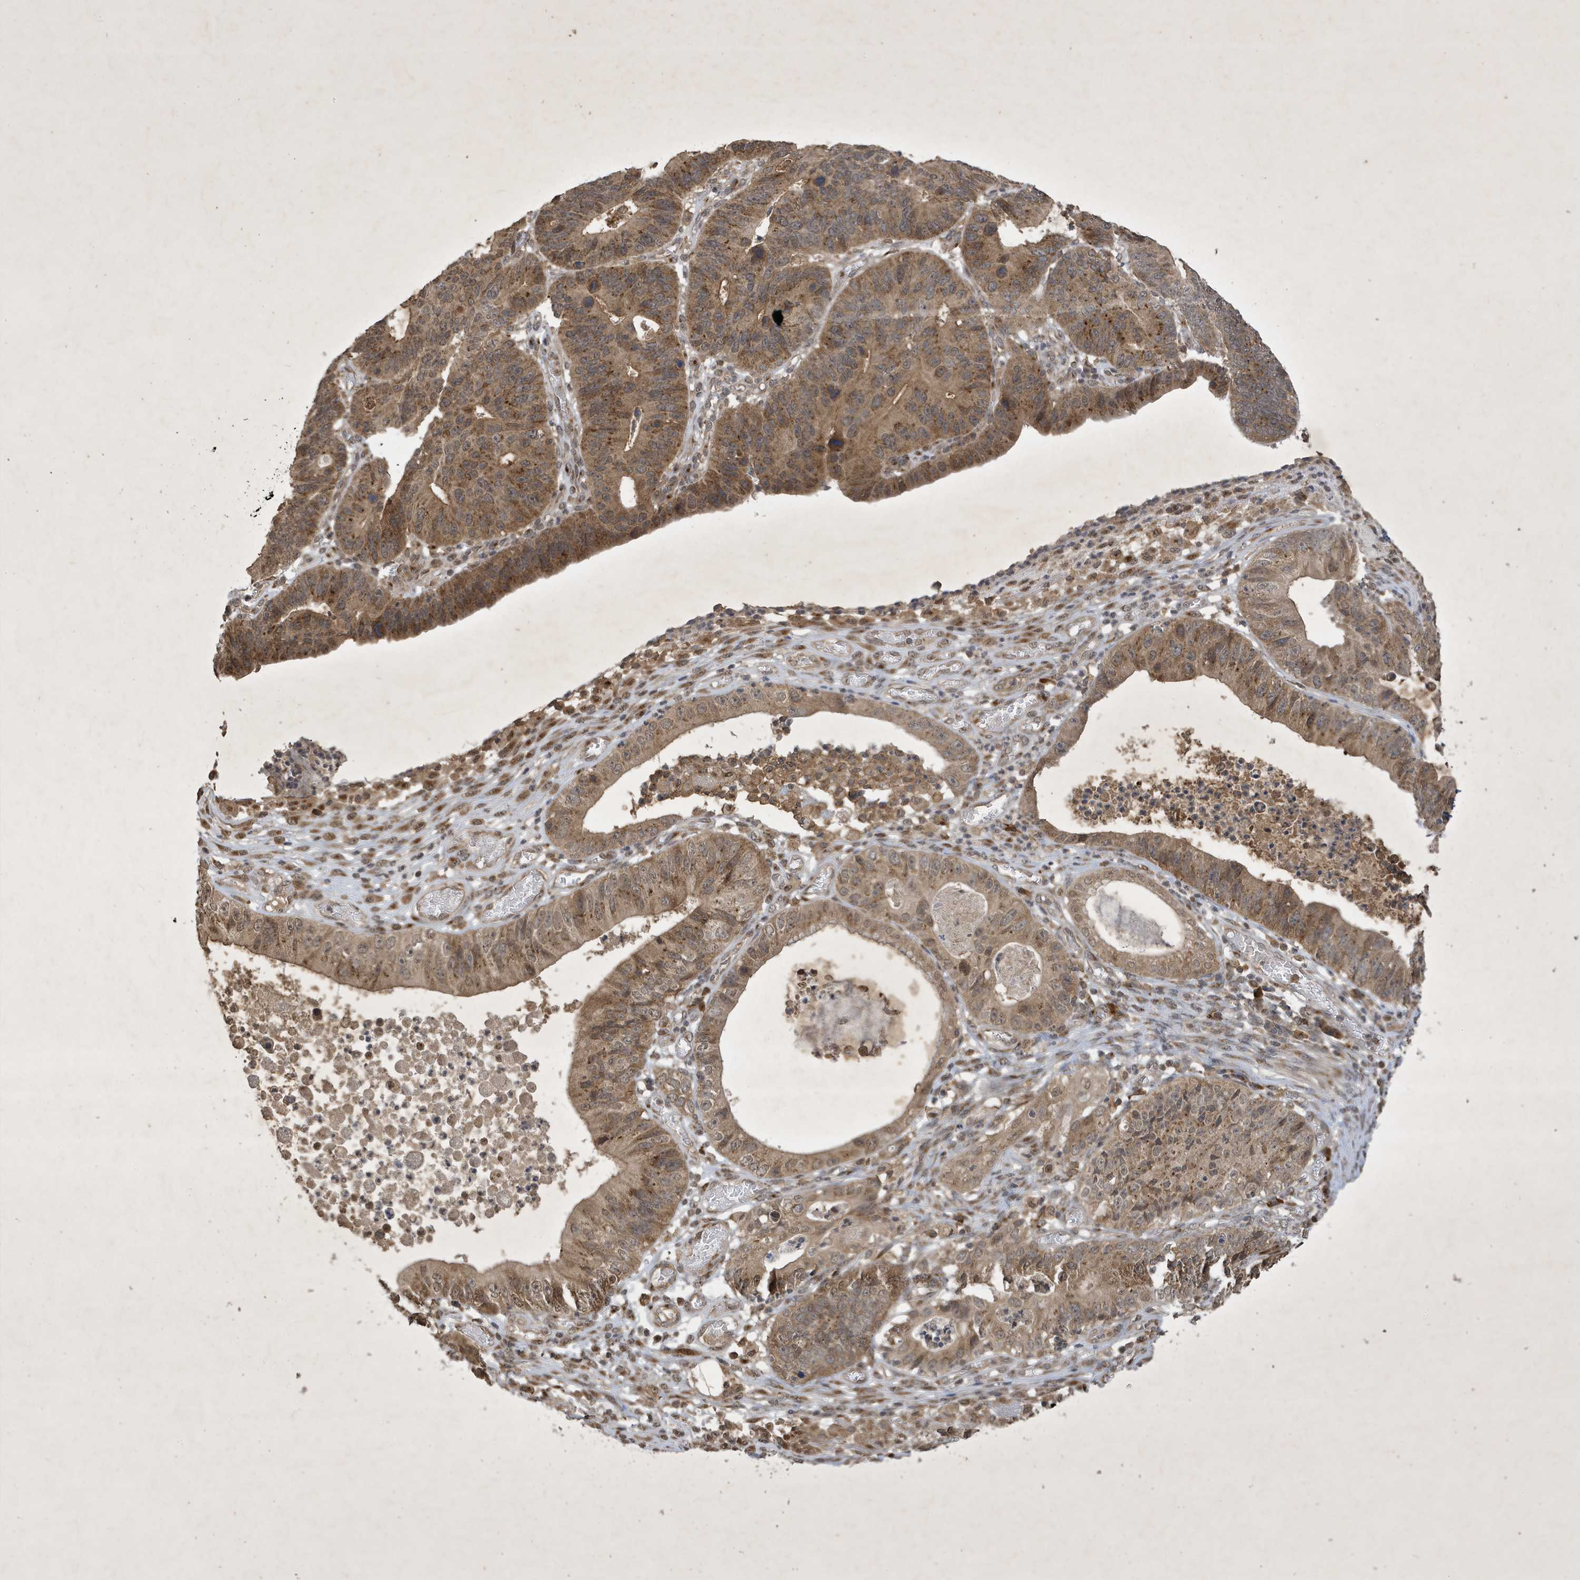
{"staining": {"intensity": "moderate", "quantity": ">75%", "location": "cytoplasmic/membranous"}, "tissue": "stomach cancer", "cell_type": "Tumor cells", "image_type": "cancer", "snomed": [{"axis": "morphology", "description": "Adenocarcinoma, NOS"}, {"axis": "topography", "description": "Stomach"}], "caption": "Immunohistochemical staining of human stomach cancer (adenocarcinoma) reveals medium levels of moderate cytoplasmic/membranous protein staining in about >75% of tumor cells.", "gene": "STX10", "patient": {"sex": "male", "age": 59}}